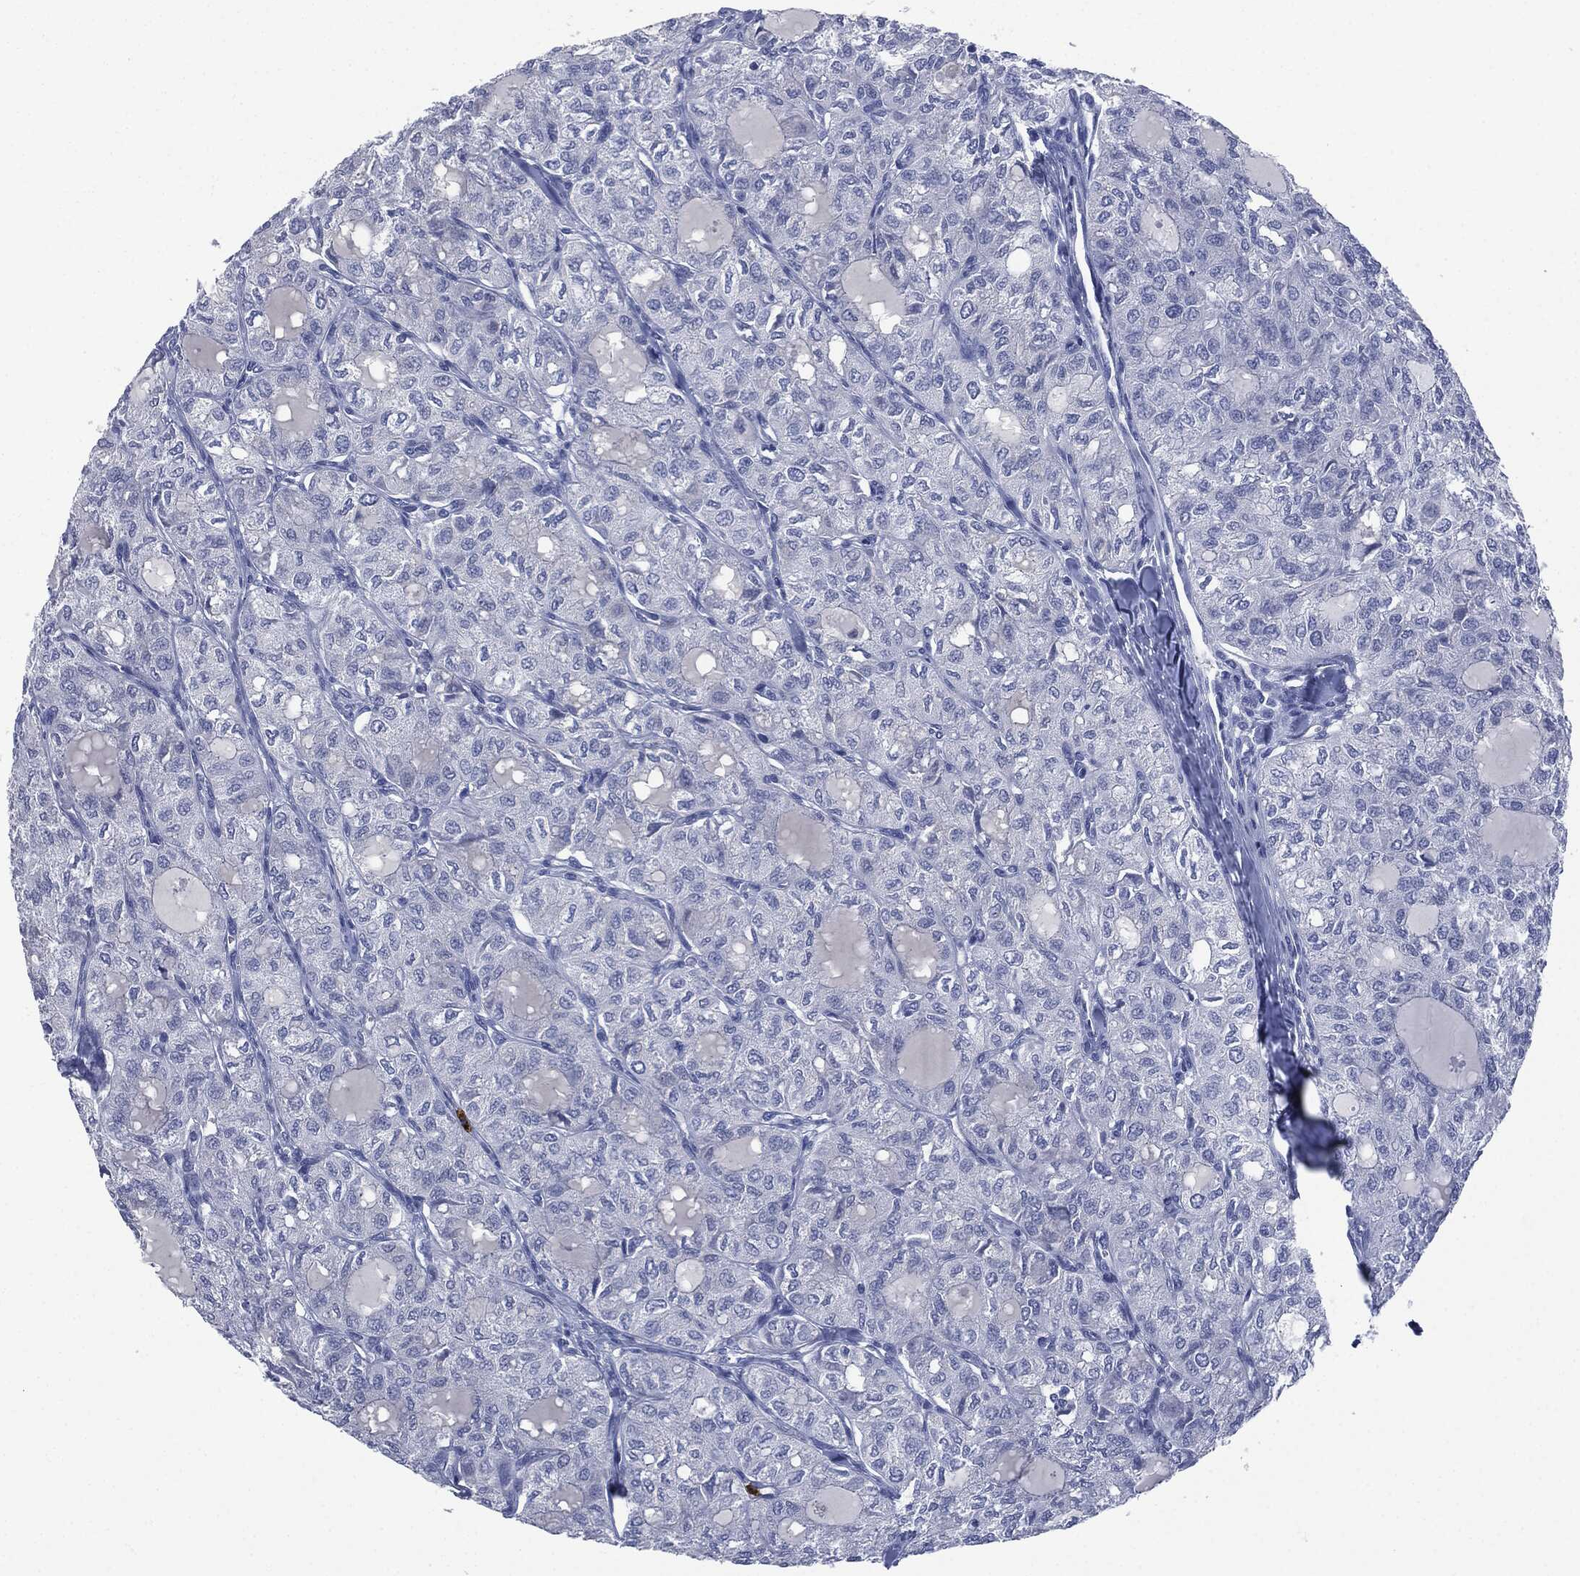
{"staining": {"intensity": "negative", "quantity": "none", "location": "none"}, "tissue": "thyroid cancer", "cell_type": "Tumor cells", "image_type": "cancer", "snomed": [{"axis": "morphology", "description": "Follicular adenoma carcinoma, NOS"}, {"axis": "topography", "description": "Thyroid gland"}], "caption": "Immunohistochemistry (IHC) of follicular adenoma carcinoma (thyroid) reveals no expression in tumor cells.", "gene": "CEACAM8", "patient": {"sex": "male", "age": 75}}